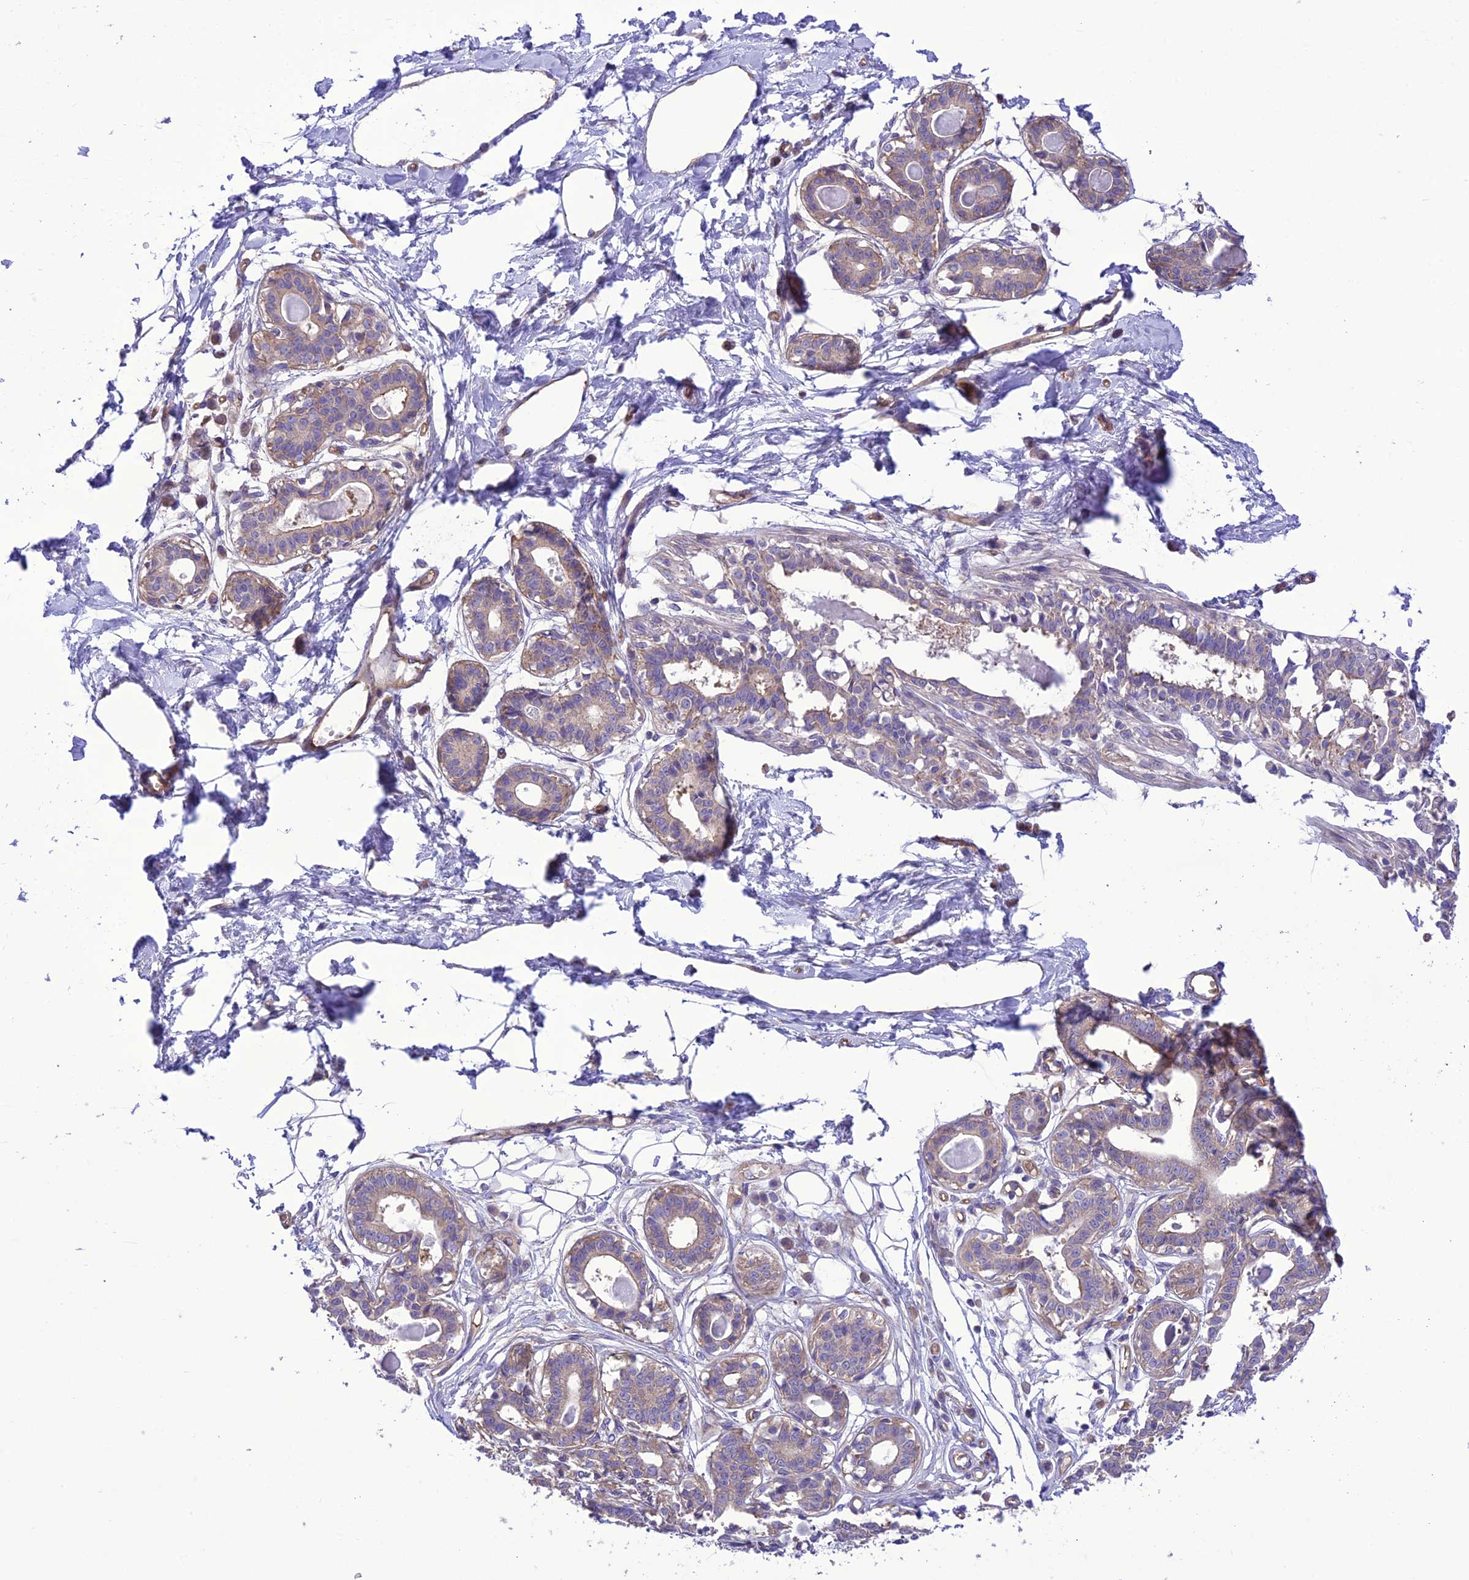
{"staining": {"intensity": "negative", "quantity": "none", "location": "none"}, "tissue": "breast", "cell_type": "Adipocytes", "image_type": "normal", "snomed": [{"axis": "morphology", "description": "Normal tissue, NOS"}, {"axis": "topography", "description": "Breast"}], "caption": "This is a image of immunohistochemistry staining of unremarkable breast, which shows no staining in adipocytes. (DAB immunohistochemistry (IHC), high magnification).", "gene": "PPFIA3", "patient": {"sex": "female", "age": 45}}